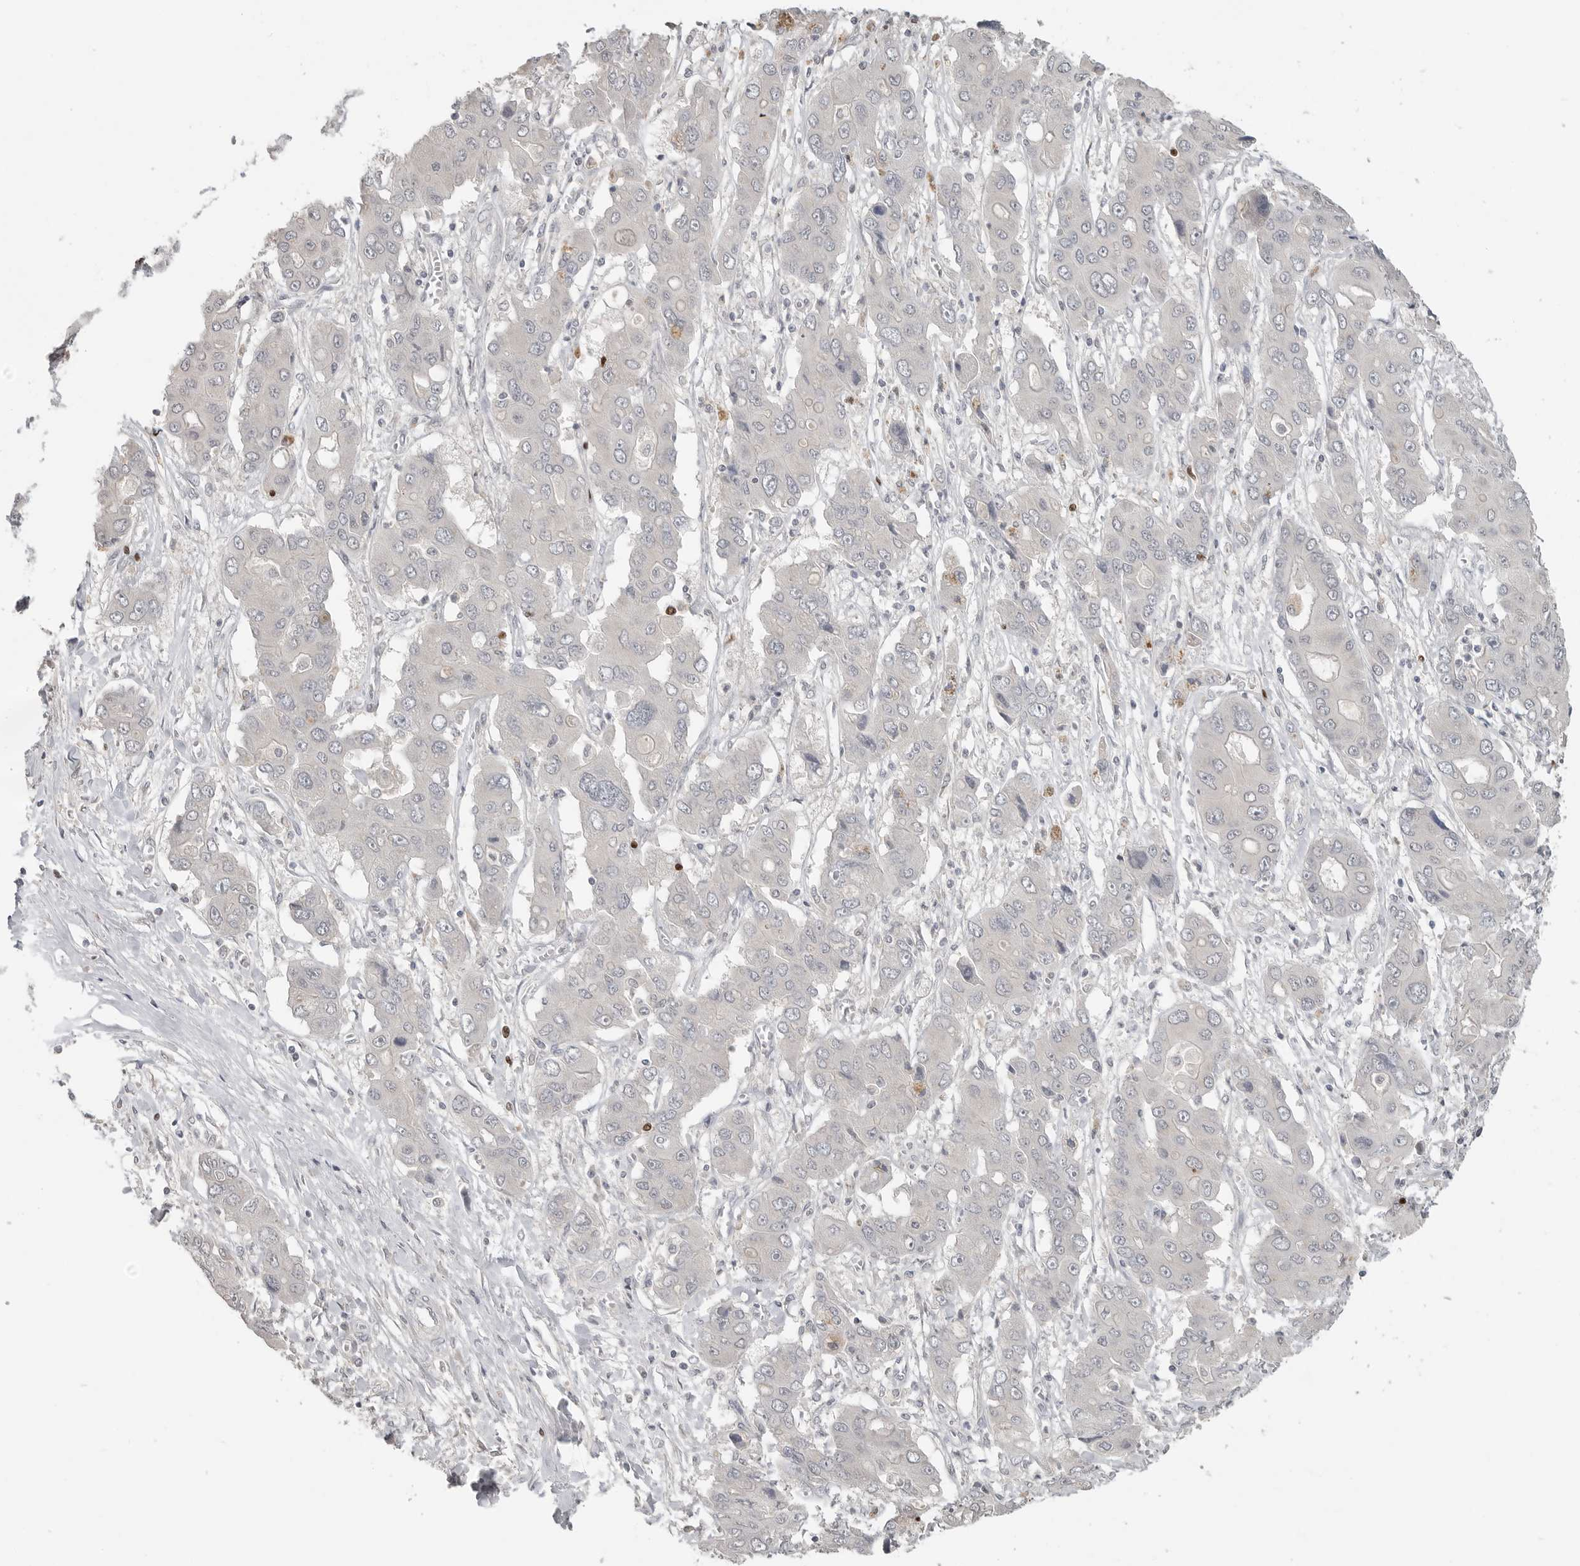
{"staining": {"intensity": "negative", "quantity": "none", "location": "none"}, "tissue": "liver cancer", "cell_type": "Tumor cells", "image_type": "cancer", "snomed": [{"axis": "morphology", "description": "Cholangiocarcinoma"}, {"axis": "topography", "description": "Liver"}], "caption": "Immunohistochemistry photomicrograph of human cholangiocarcinoma (liver) stained for a protein (brown), which demonstrates no staining in tumor cells.", "gene": "FOXP3", "patient": {"sex": "male", "age": 67}}